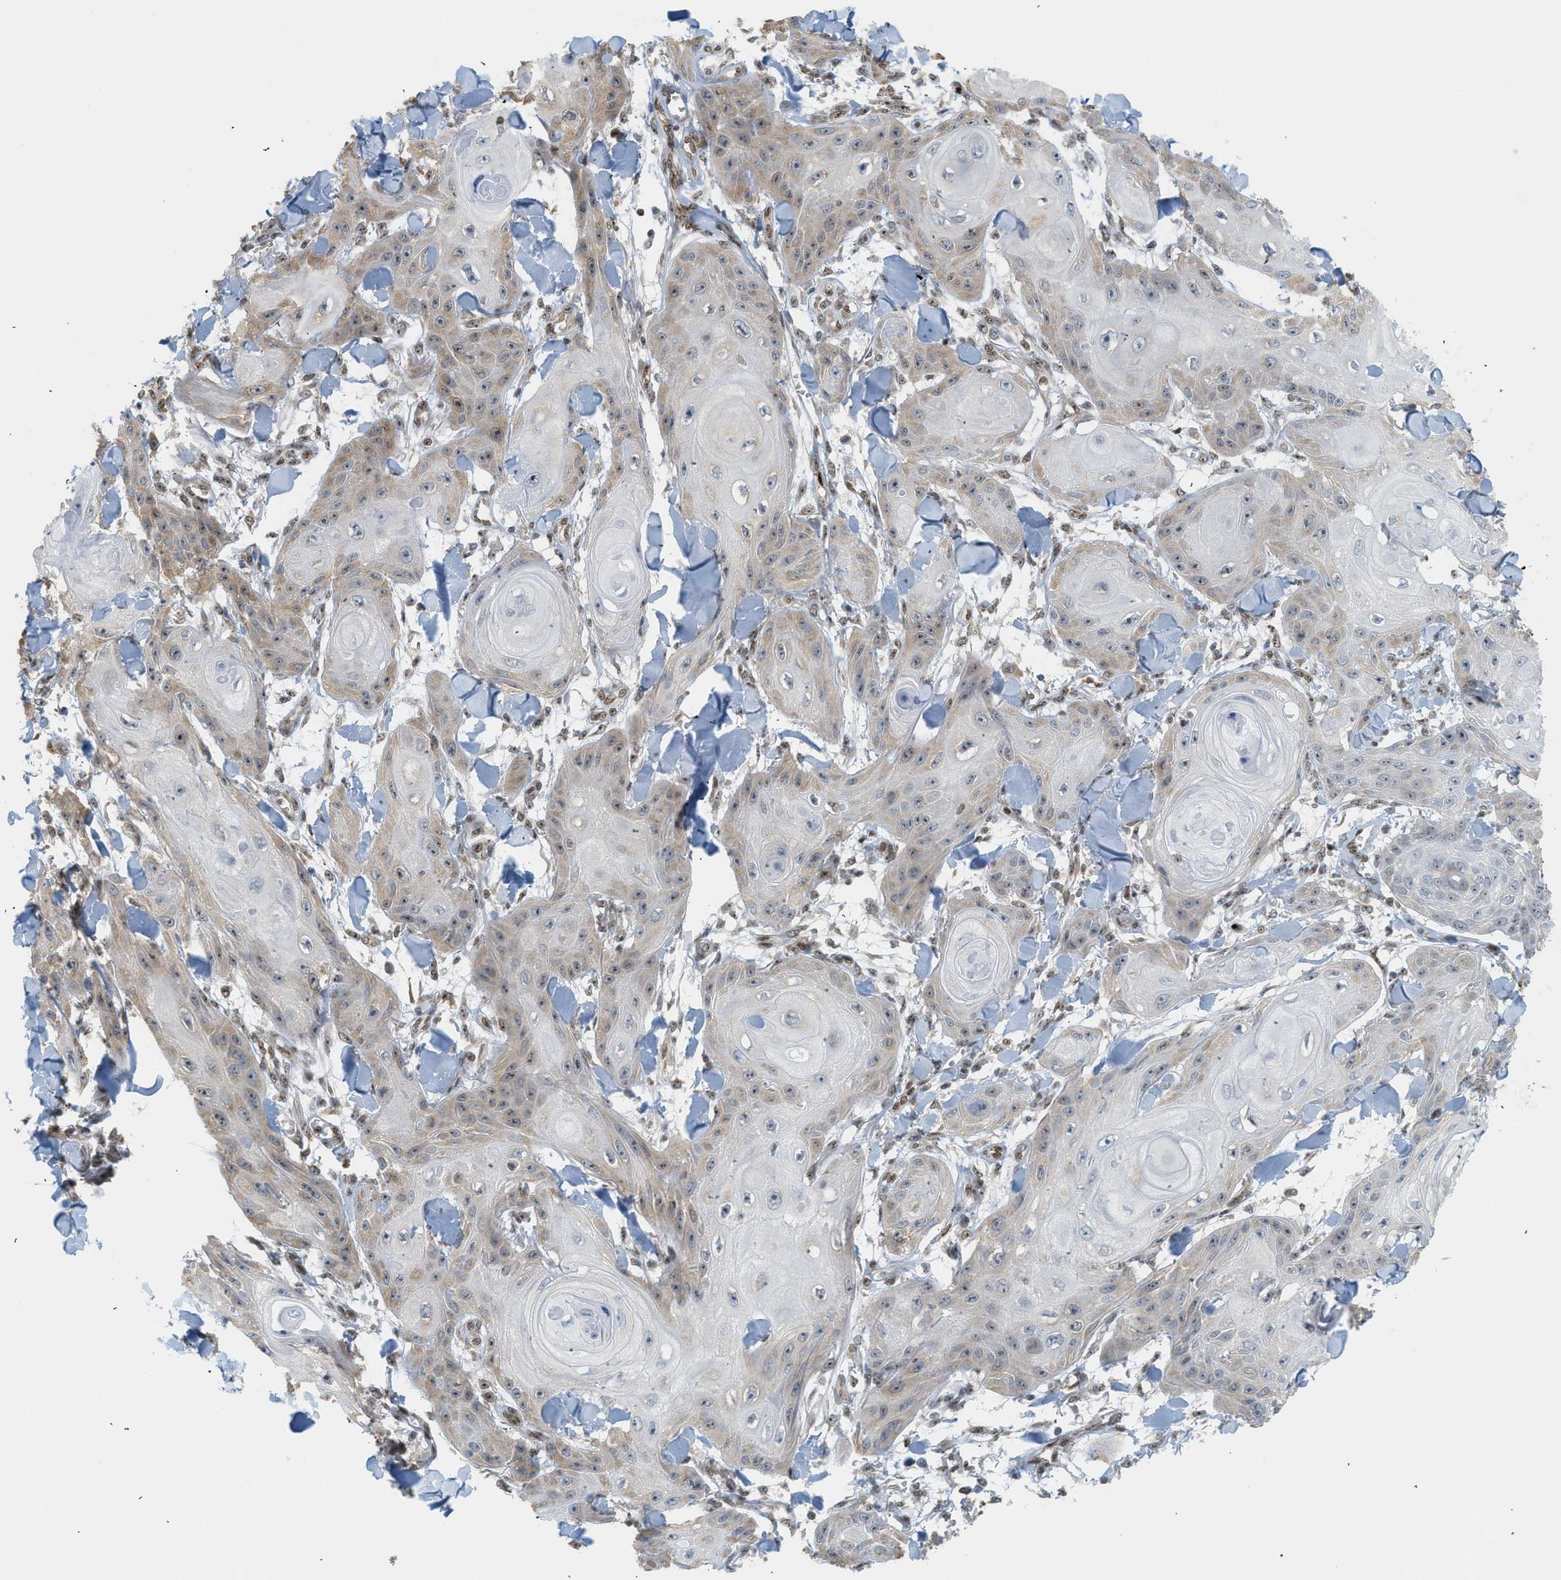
{"staining": {"intensity": "moderate", "quantity": "25%-75%", "location": "nuclear"}, "tissue": "skin cancer", "cell_type": "Tumor cells", "image_type": "cancer", "snomed": [{"axis": "morphology", "description": "Squamous cell carcinoma, NOS"}, {"axis": "topography", "description": "Skin"}], "caption": "Immunohistochemistry (IHC) histopathology image of squamous cell carcinoma (skin) stained for a protein (brown), which shows medium levels of moderate nuclear positivity in about 25%-75% of tumor cells.", "gene": "ZNF22", "patient": {"sex": "male", "age": 74}}